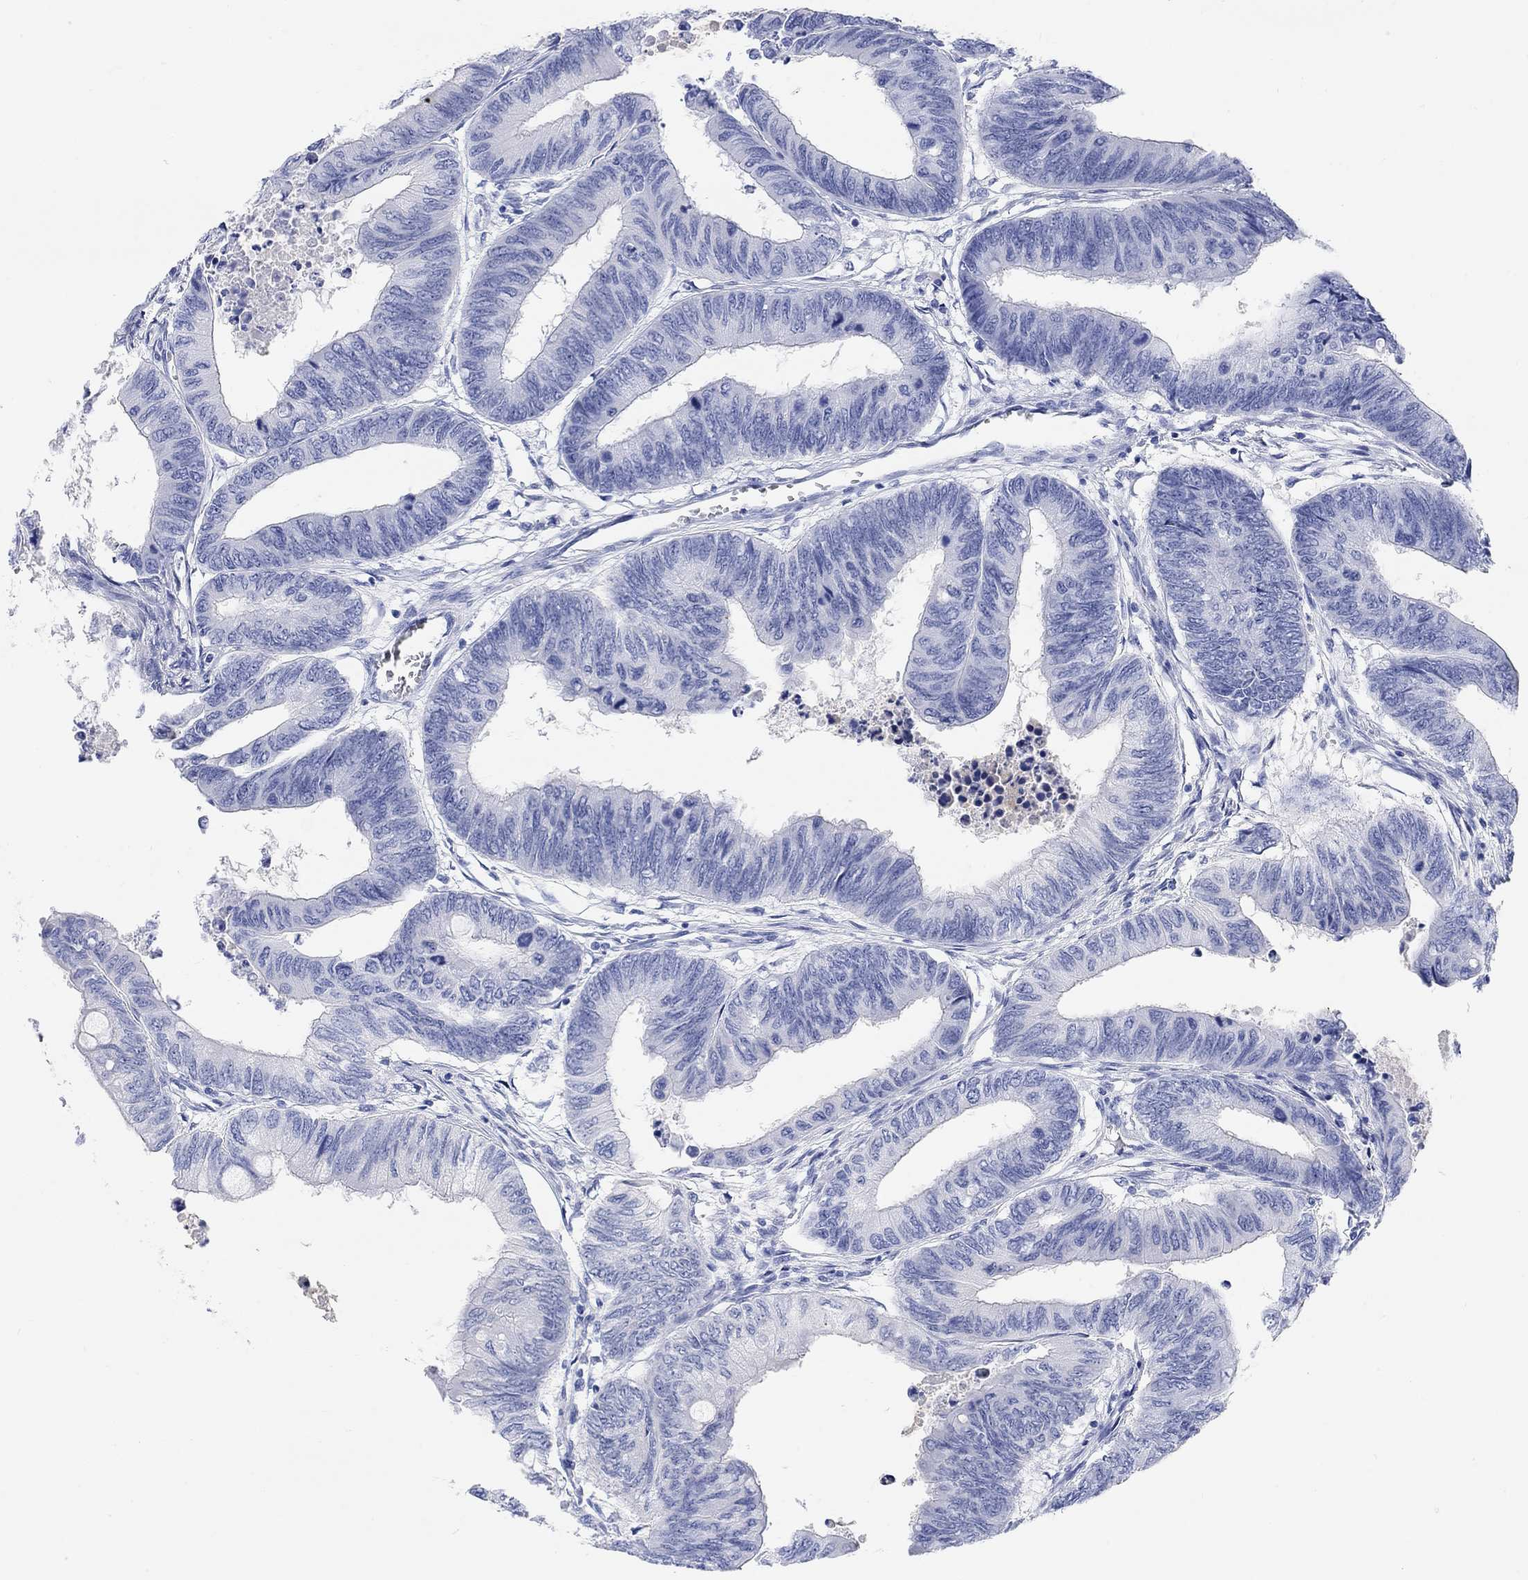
{"staining": {"intensity": "negative", "quantity": "none", "location": "none"}, "tissue": "colorectal cancer", "cell_type": "Tumor cells", "image_type": "cancer", "snomed": [{"axis": "morphology", "description": "Normal tissue, NOS"}, {"axis": "morphology", "description": "Adenocarcinoma, NOS"}, {"axis": "topography", "description": "Rectum"}, {"axis": "topography", "description": "Peripheral nerve tissue"}], "caption": "Tumor cells show no significant protein expression in colorectal adenocarcinoma.", "gene": "XIRP2", "patient": {"sex": "male", "age": 92}}